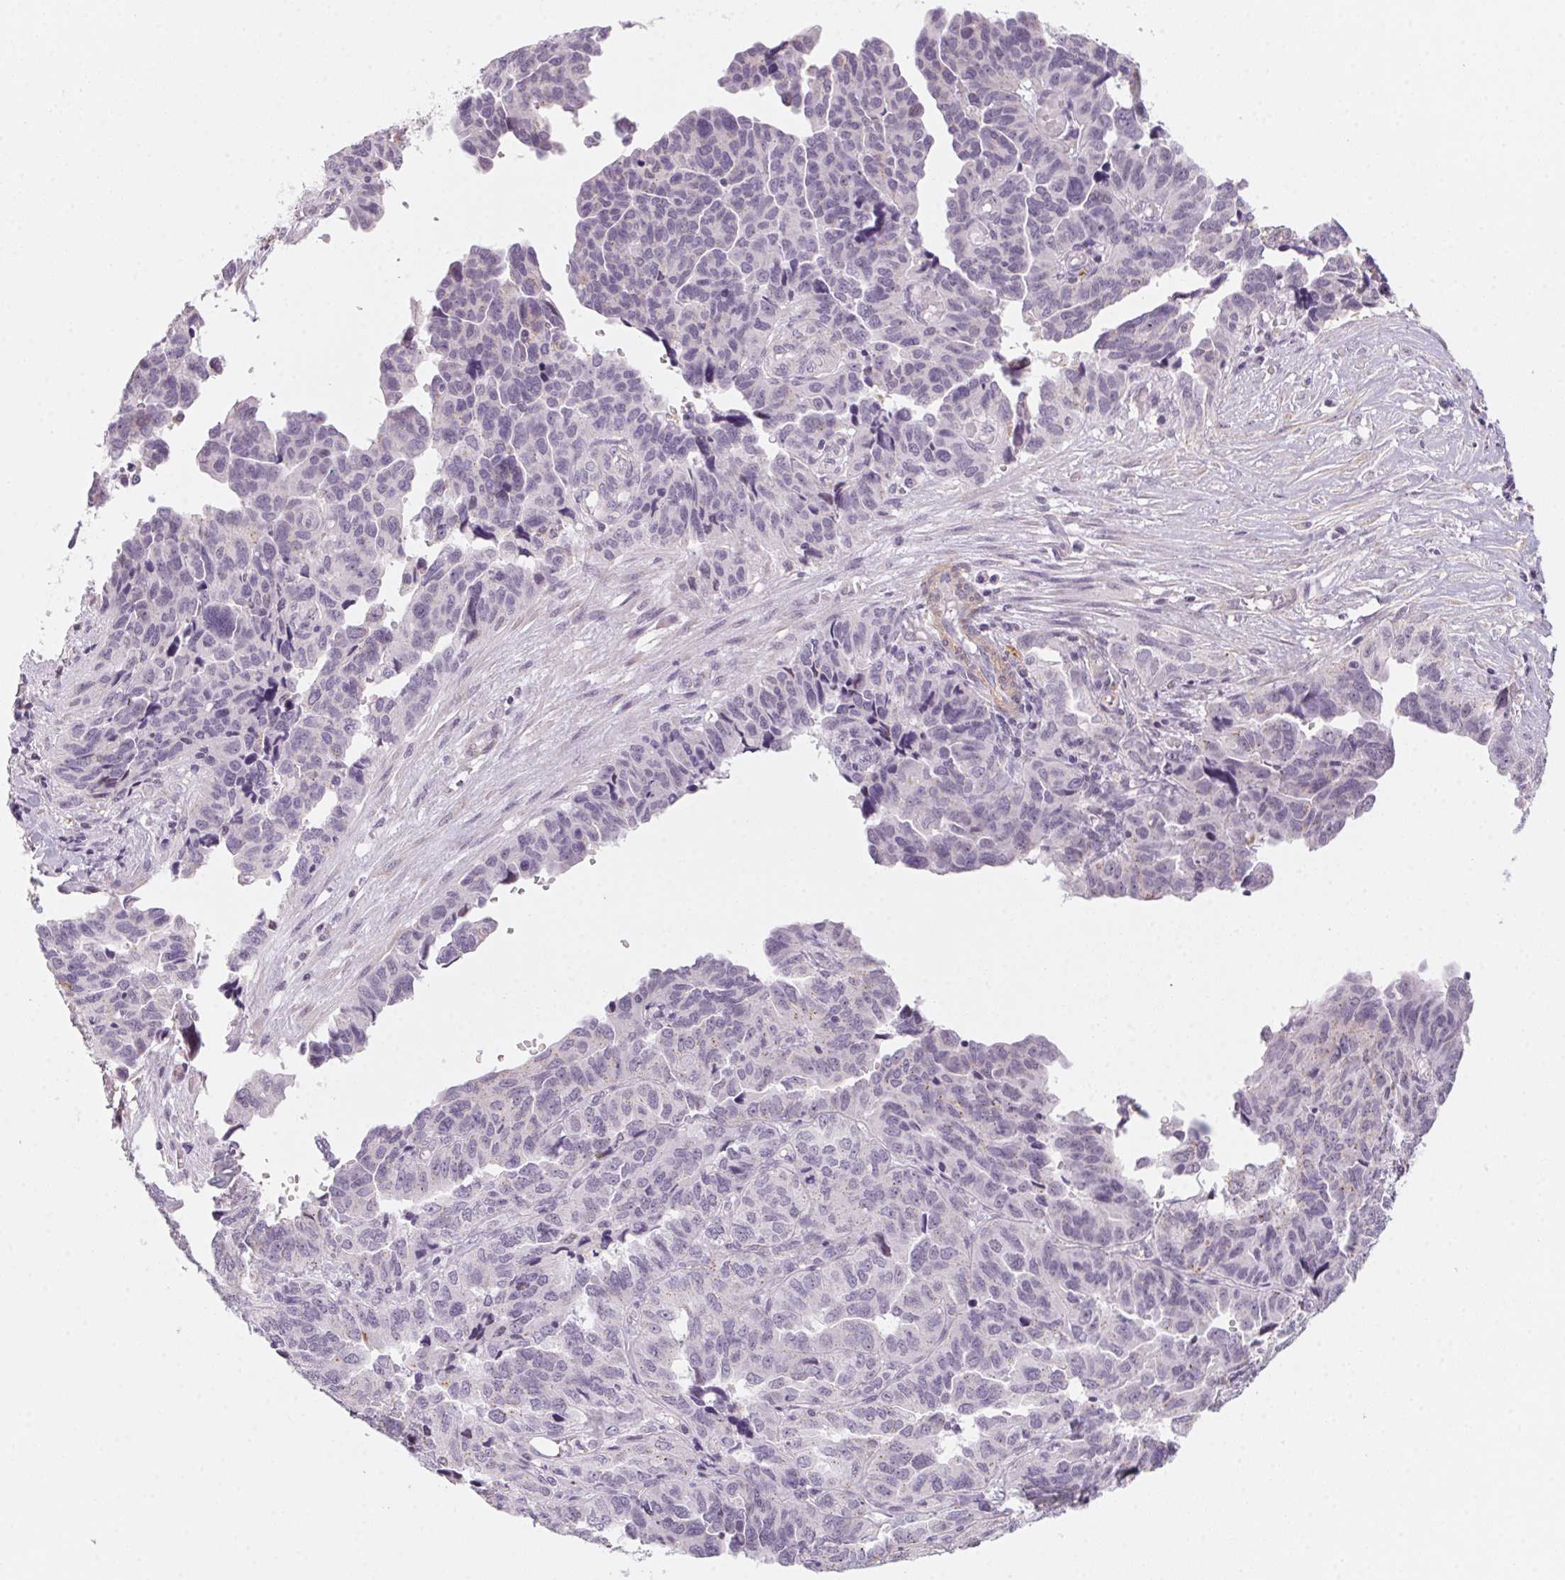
{"staining": {"intensity": "negative", "quantity": "none", "location": "none"}, "tissue": "ovarian cancer", "cell_type": "Tumor cells", "image_type": "cancer", "snomed": [{"axis": "morphology", "description": "Cystadenocarcinoma, serous, NOS"}, {"axis": "topography", "description": "Ovary"}], "caption": "This photomicrograph is of ovarian cancer (serous cystadenocarcinoma) stained with immunohistochemistry (IHC) to label a protein in brown with the nuclei are counter-stained blue. There is no expression in tumor cells. (DAB (3,3'-diaminobenzidine) IHC, high magnification).", "gene": "PRPH", "patient": {"sex": "female", "age": 64}}